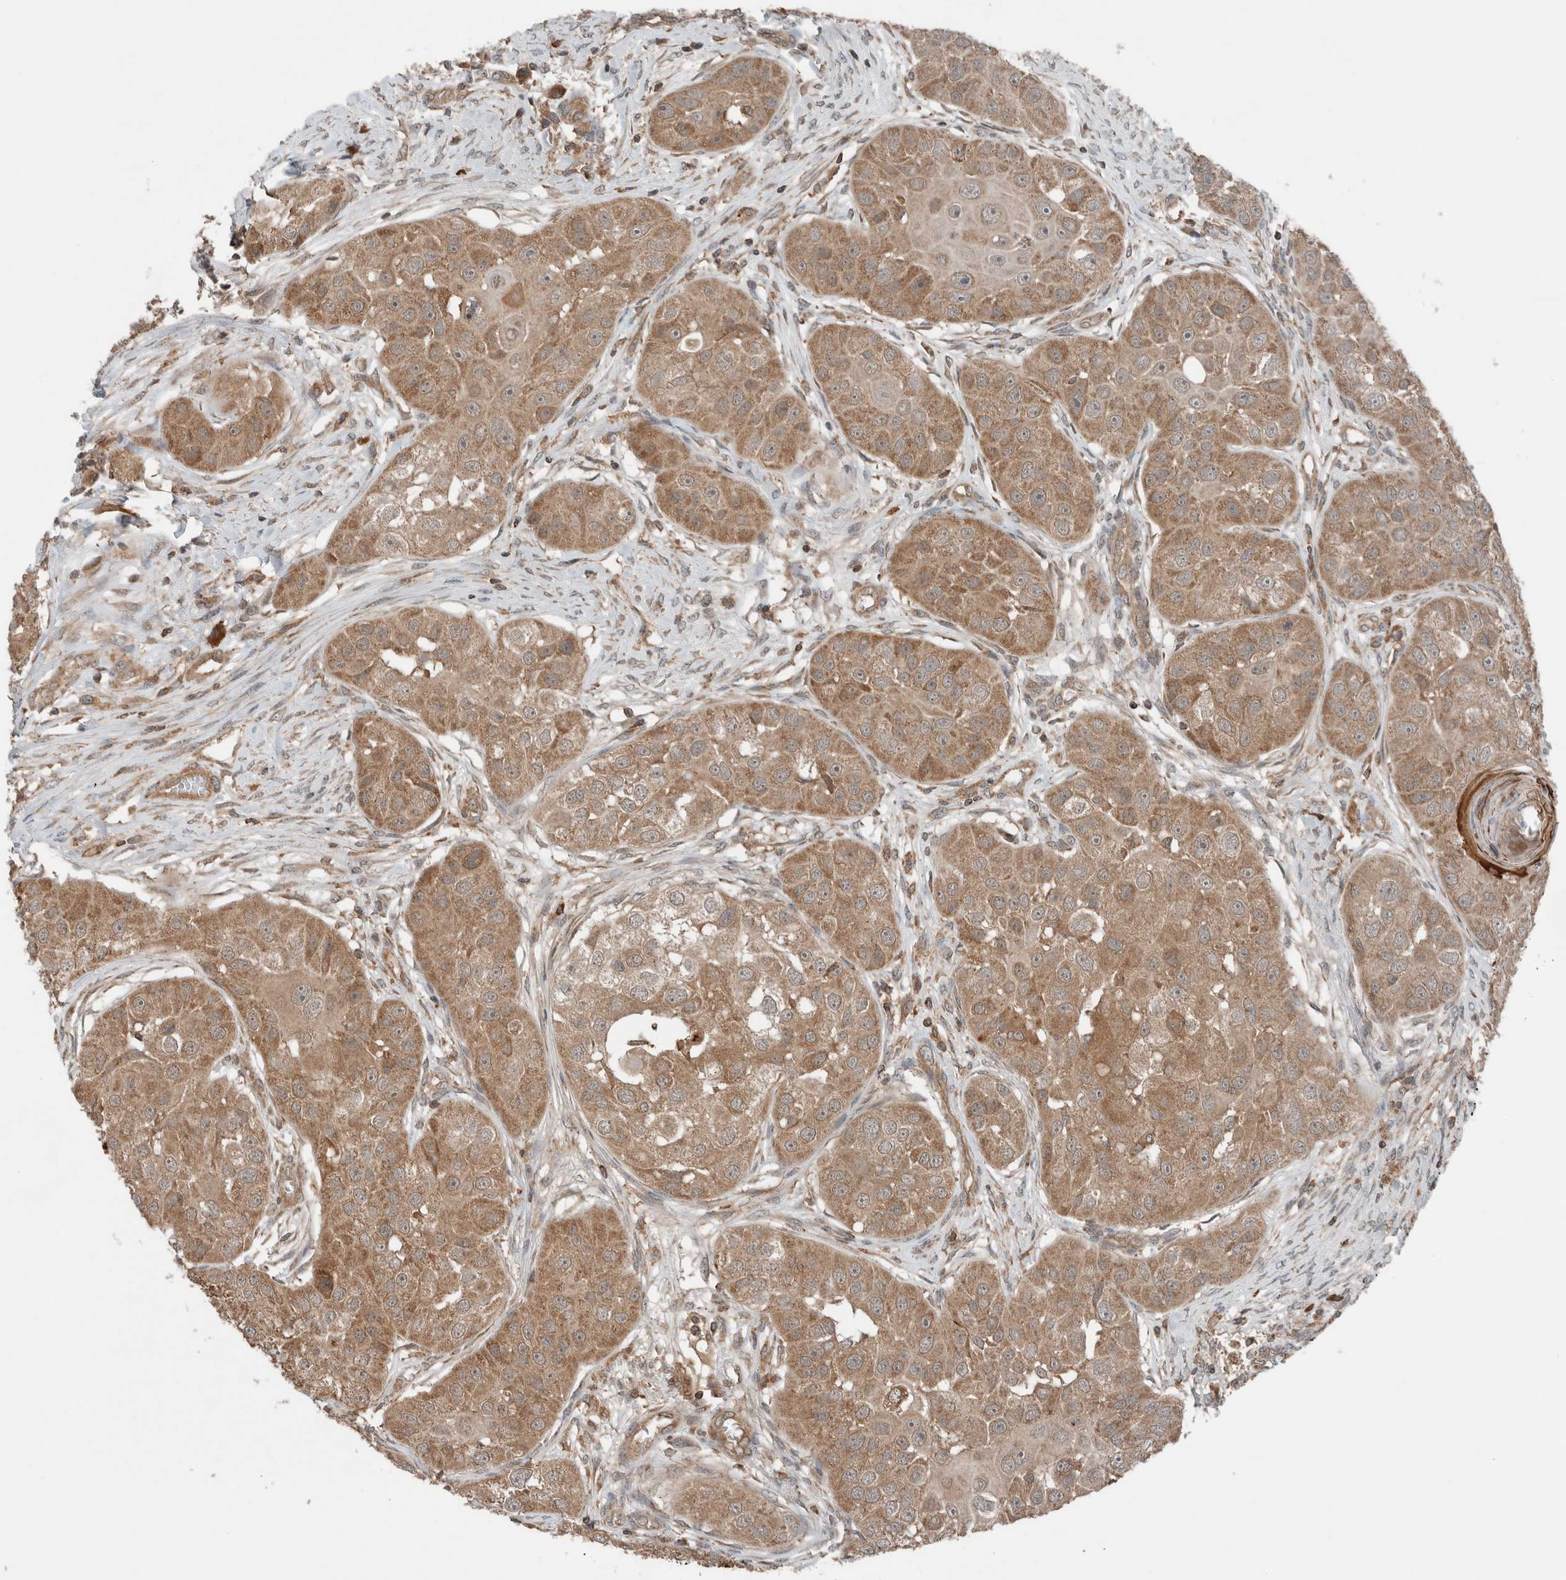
{"staining": {"intensity": "moderate", "quantity": ">75%", "location": "cytoplasmic/membranous"}, "tissue": "head and neck cancer", "cell_type": "Tumor cells", "image_type": "cancer", "snomed": [{"axis": "morphology", "description": "Normal tissue, NOS"}, {"axis": "morphology", "description": "Squamous cell carcinoma, NOS"}, {"axis": "topography", "description": "Skeletal muscle"}, {"axis": "topography", "description": "Head-Neck"}], "caption": "DAB immunohistochemical staining of human head and neck squamous cell carcinoma displays moderate cytoplasmic/membranous protein expression in about >75% of tumor cells.", "gene": "KLK14", "patient": {"sex": "male", "age": 51}}